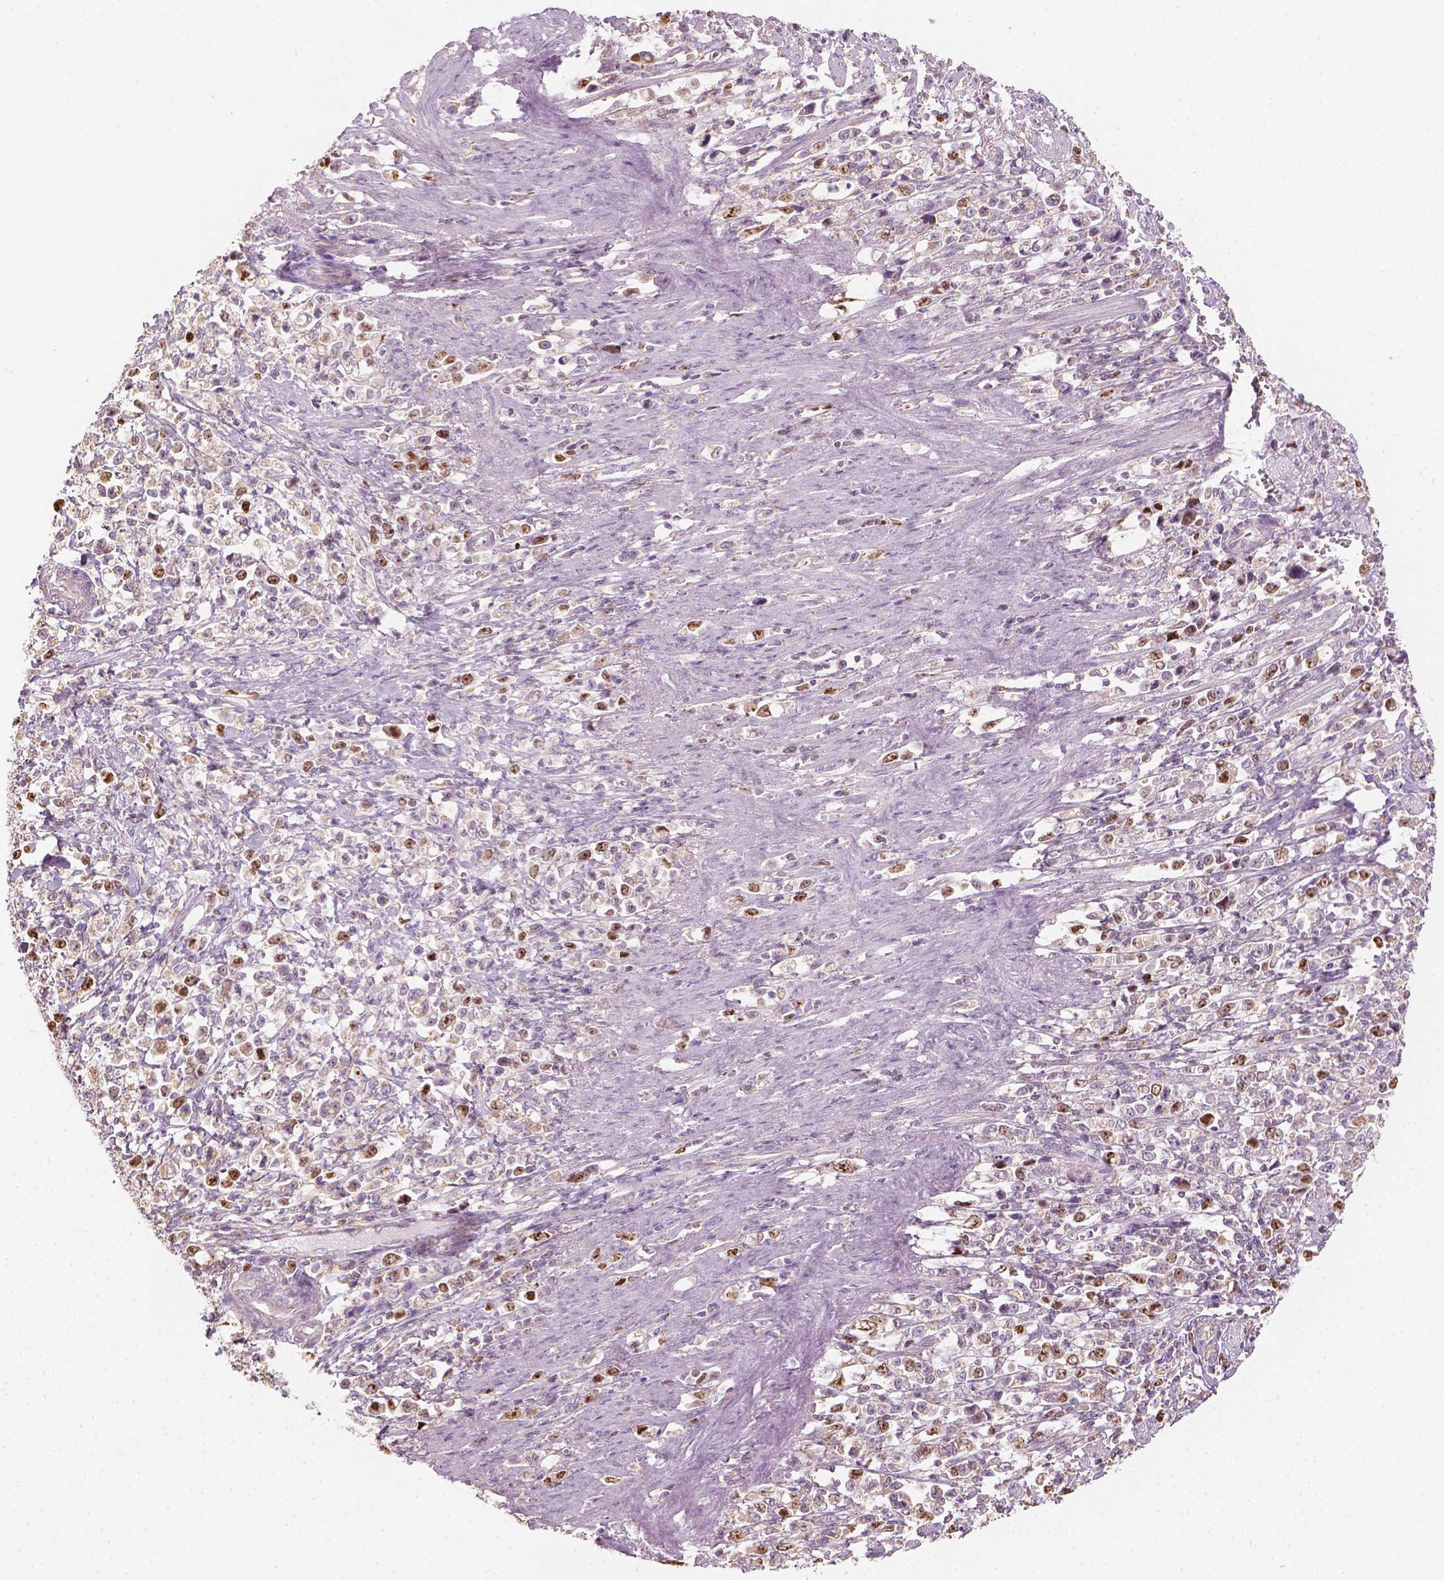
{"staining": {"intensity": "weak", "quantity": ">75%", "location": "cytoplasmic/membranous"}, "tissue": "stomach cancer", "cell_type": "Tumor cells", "image_type": "cancer", "snomed": [{"axis": "morphology", "description": "Adenocarcinoma, NOS"}, {"axis": "topography", "description": "Stomach"}], "caption": "Human stomach adenocarcinoma stained for a protein (brown) reveals weak cytoplasmic/membranous positive positivity in approximately >75% of tumor cells.", "gene": "LCA5", "patient": {"sex": "male", "age": 63}}